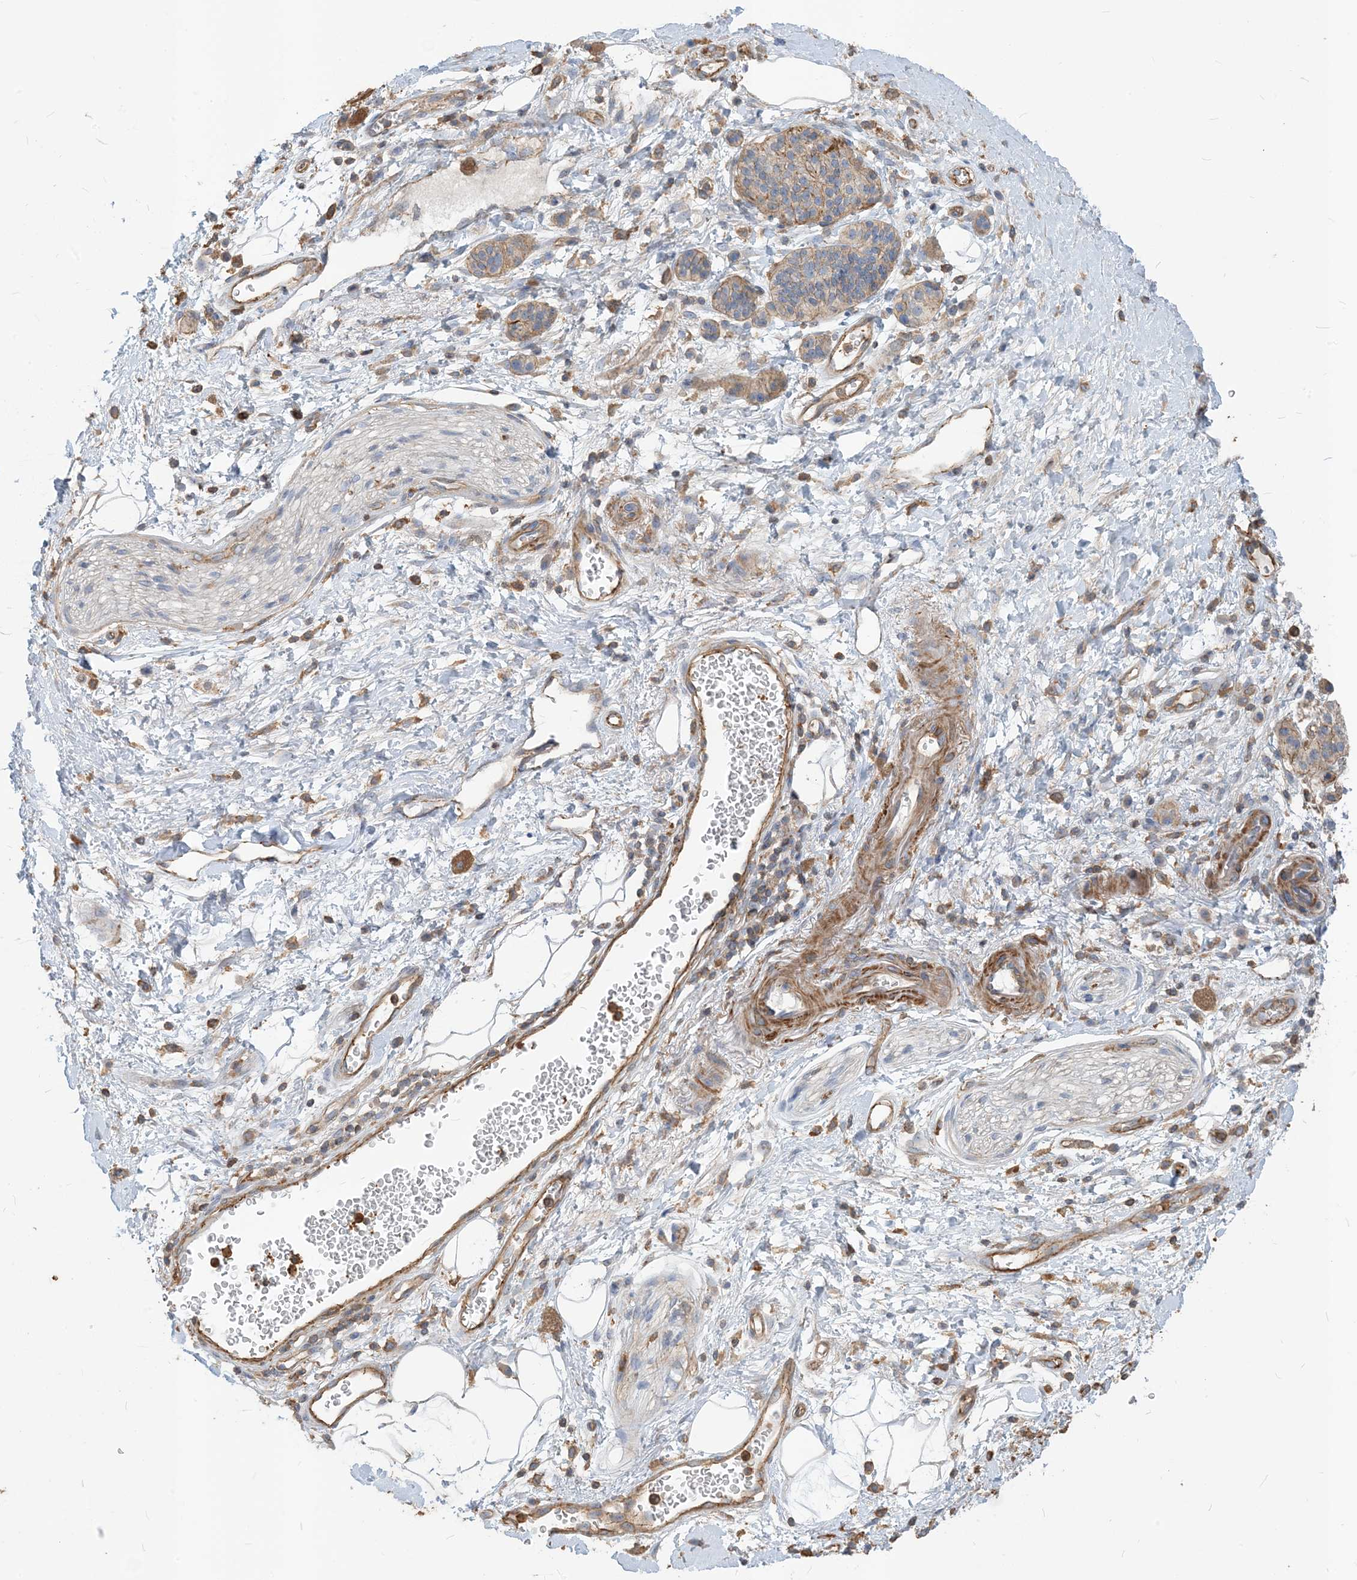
{"staining": {"intensity": "negative", "quantity": "none", "location": "none"}, "tissue": "adipose tissue", "cell_type": "Adipocytes", "image_type": "normal", "snomed": [{"axis": "morphology", "description": "Normal tissue, NOS"}, {"axis": "morphology", "description": "Adenocarcinoma, NOS"}, {"axis": "topography", "description": "Duodenum"}, {"axis": "topography", "description": "Peripheral nerve tissue"}], "caption": "A histopathology image of adipose tissue stained for a protein shows no brown staining in adipocytes. Brightfield microscopy of immunohistochemistry stained with DAB (brown) and hematoxylin (blue), captured at high magnification.", "gene": "PARVG", "patient": {"sex": "female", "age": 60}}